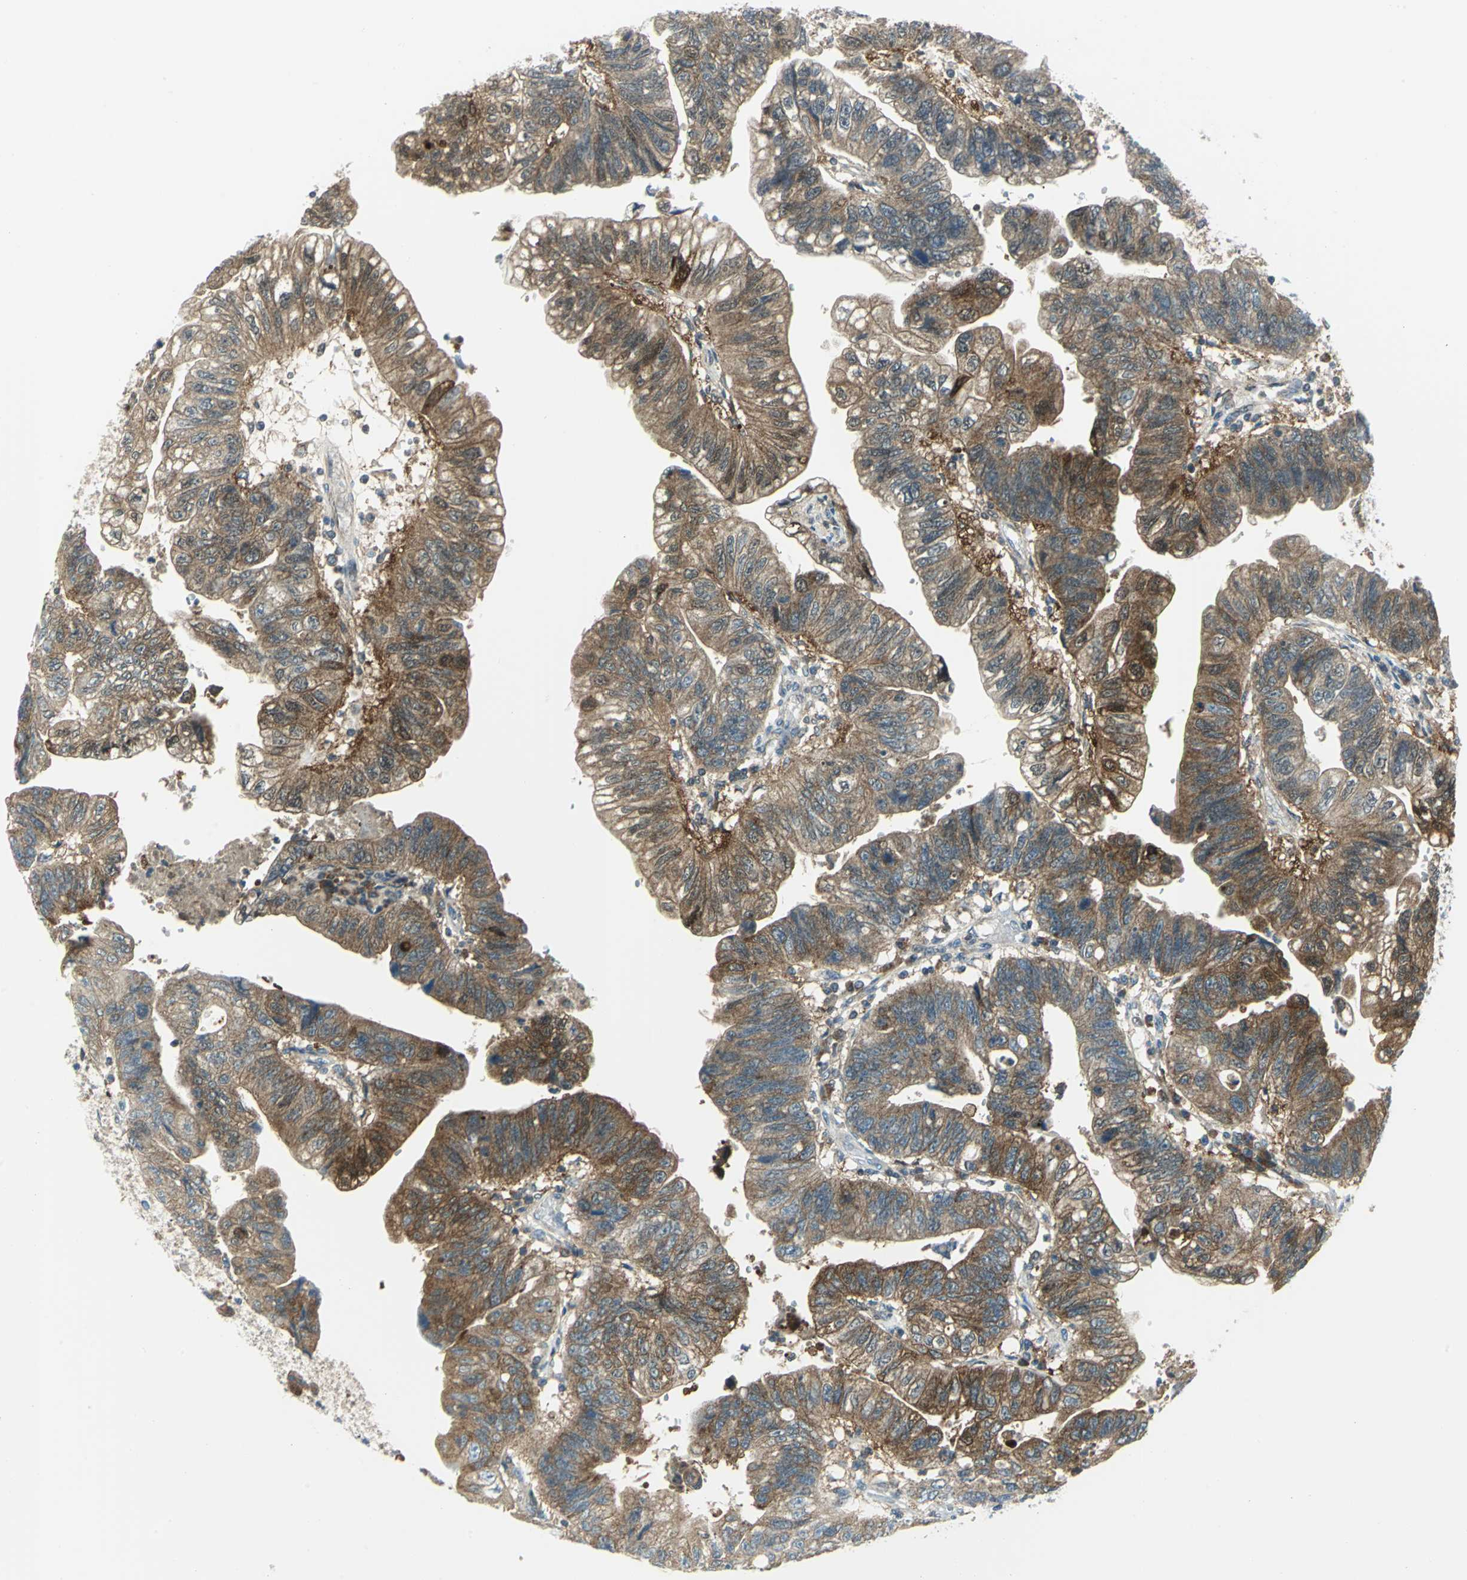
{"staining": {"intensity": "strong", "quantity": "25%-75%", "location": "cytoplasmic/membranous"}, "tissue": "stomach cancer", "cell_type": "Tumor cells", "image_type": "cancer", "snomed": [{"axis": "morphology", "description": "Adenocarcinoma, NOS"}, {"axis": "topography", "description": "Stomach"}], "caption": "An immunohistochemistry (IHC) micrograph of tumor tissue is shown. Protein staining in brown highlights strong cytoplasmic/membranous positivity in stomach adenocarcinoma within tumor cells.", "gene": "ALDOA", "patient": {"sex": "male", "age": 59}}